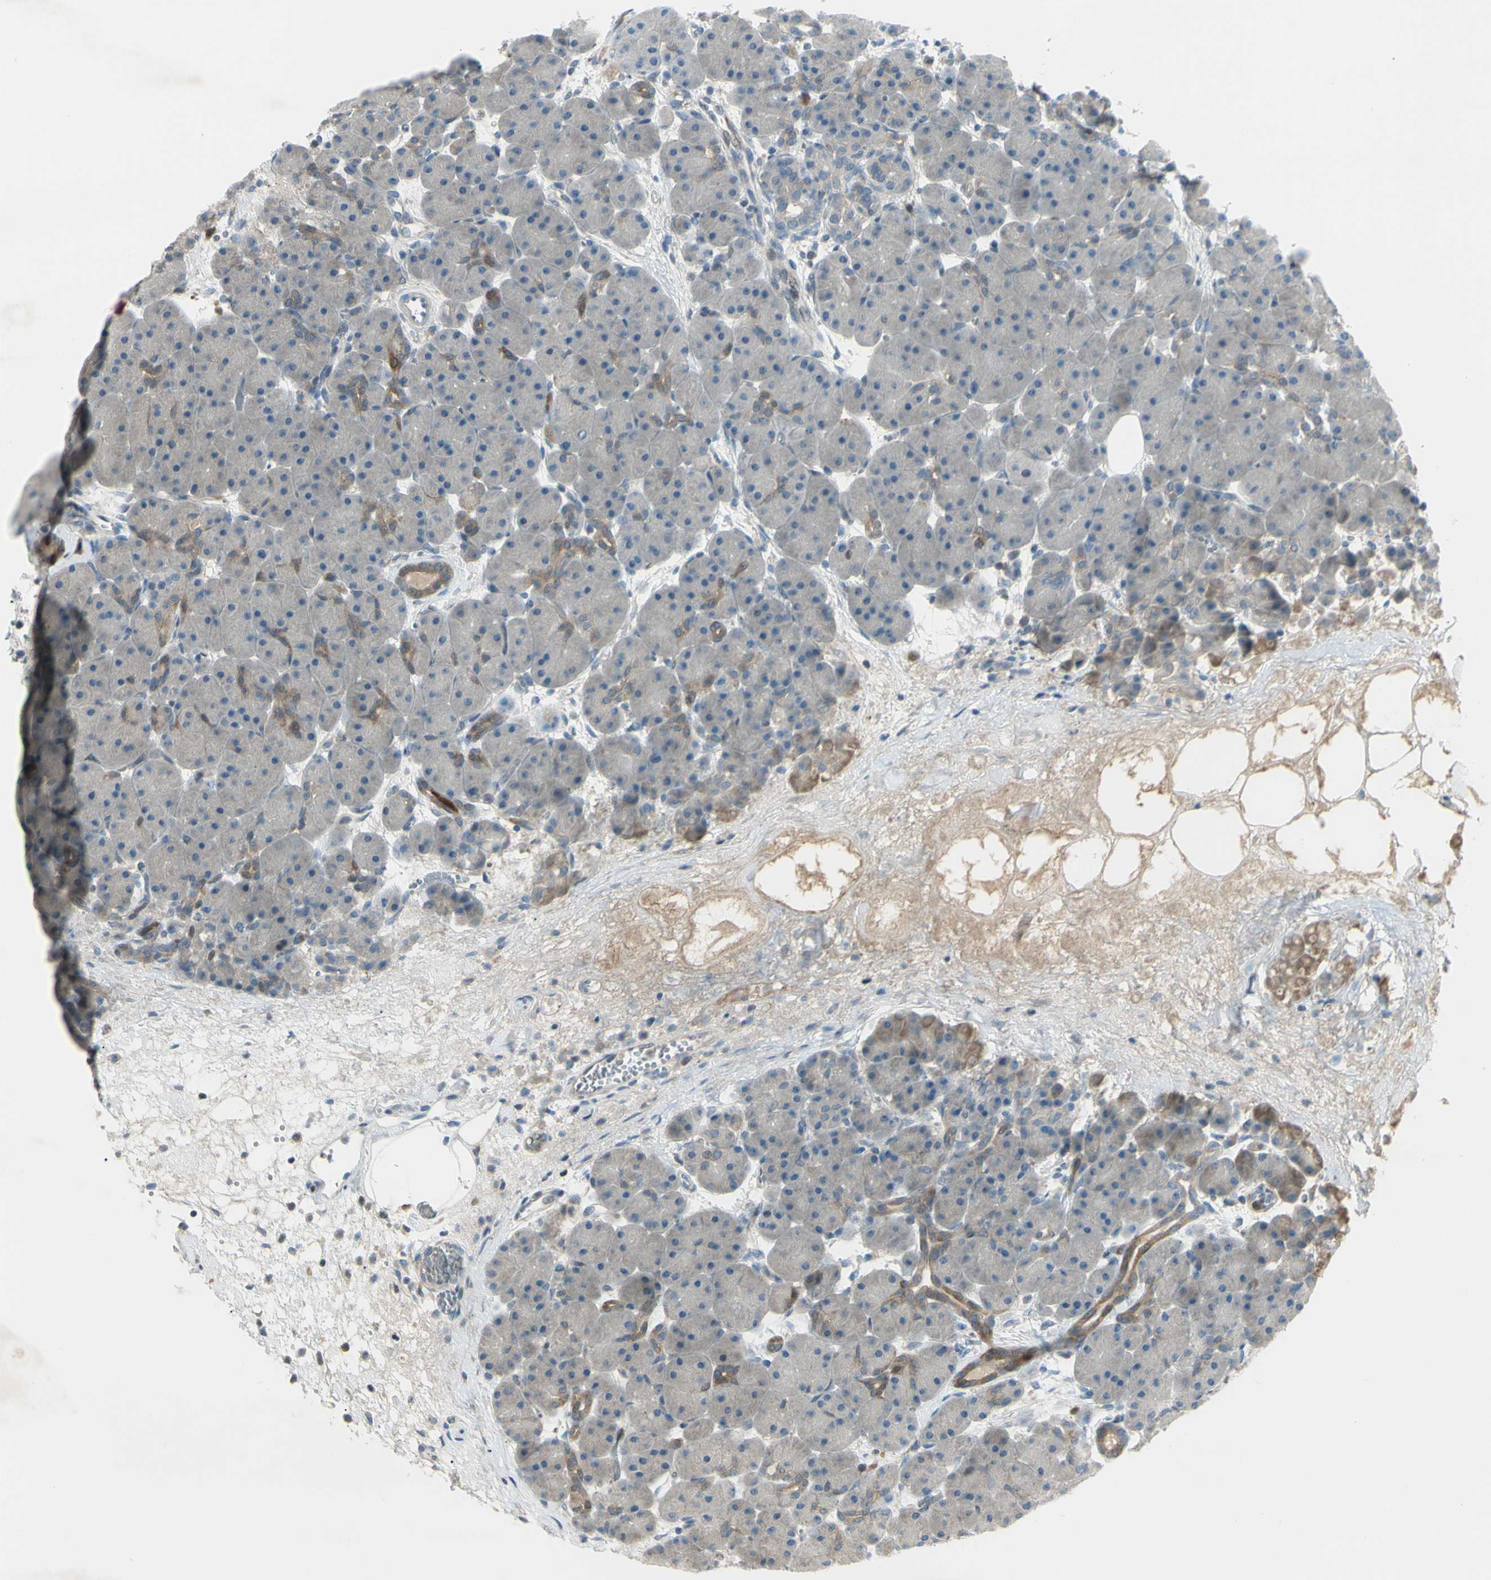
{"staining": {"intensity": "moderate", "quantity": "<25%", "location": "cytoplasmic/membranous"}, "tissue": "pancreas", "cell_type": "Exocrine glandular cells", "image_type": "normal", "snomed": [{"axis": "morphology", "description": "Normal tissue, NOS"}, {"axis": "topography", "description": "Pancreas"}], "caption": "A high-resolution image shows immunohistochemistry staining of benign pancreas, which reveals moderate cytoplasmic/membranous staining in approximately <25% of exocrine glandular cells. (IHC, brightfield microscopy, high magnification).", "gene": "C1orf159", "patient": {"sex": "male", "age": 66}}